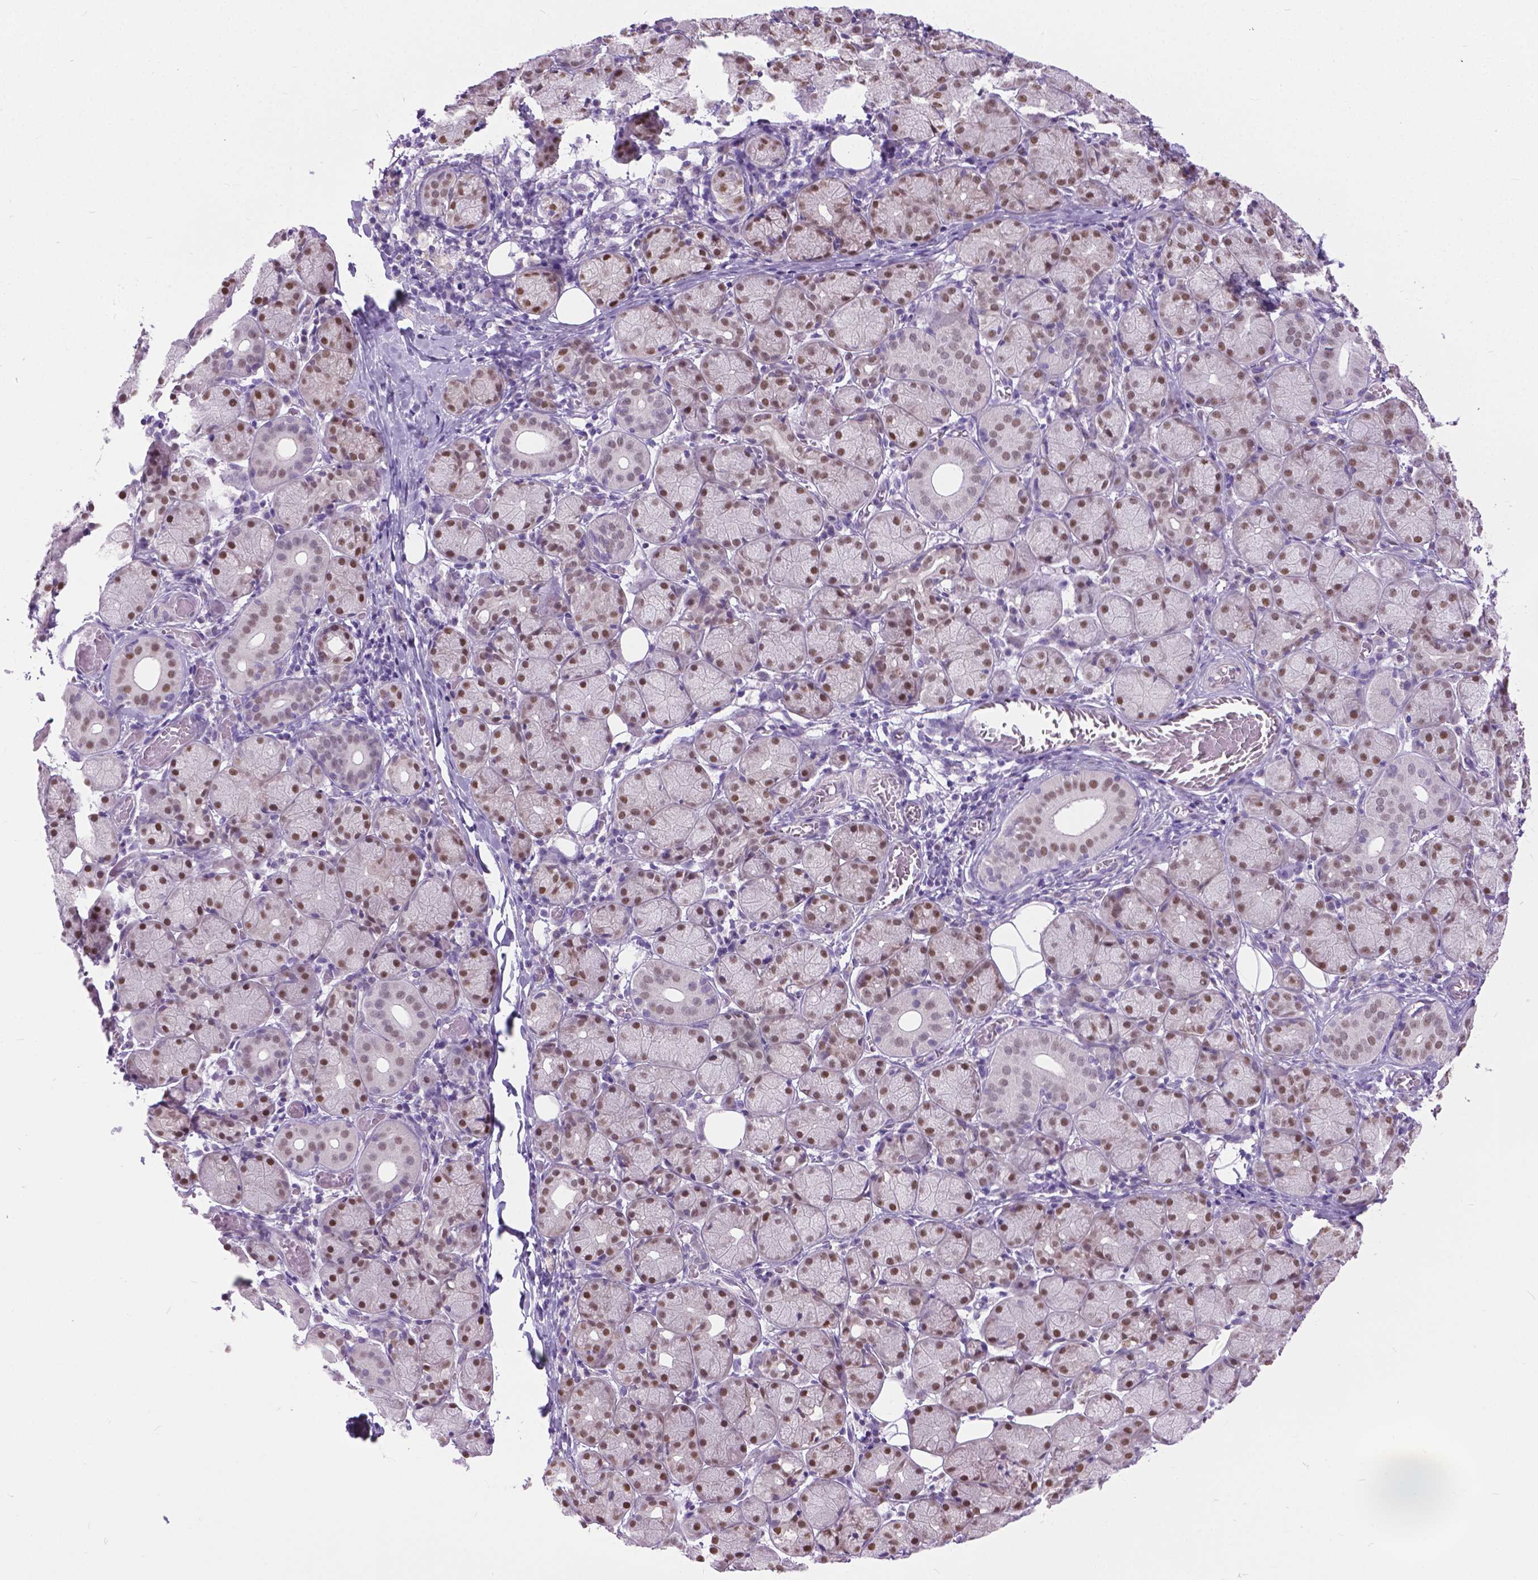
{"staining": {"intensity": "moderate", "quantity": ">75%", "location": "nuclear"}, "tissue": "salivary gland", "cell_type": "Glandular cells", "image_type": "normal", "snomed": [{"axis": "morphology", "description": "Normal tissue, NOS"}, {"axis": "topography", "description": "Salivary gland"}, {"axis": "topography", "description": "Peripheral nerve tissue"}], "caption": "An IHC micrograph of unremarkable tissue is shown. Protein staining in brown highlights moderate nuclear positivity in salivary gland within glandular cells.", "gene": "APCDD1L", "patient": {"sex": "female", "age": 24}}